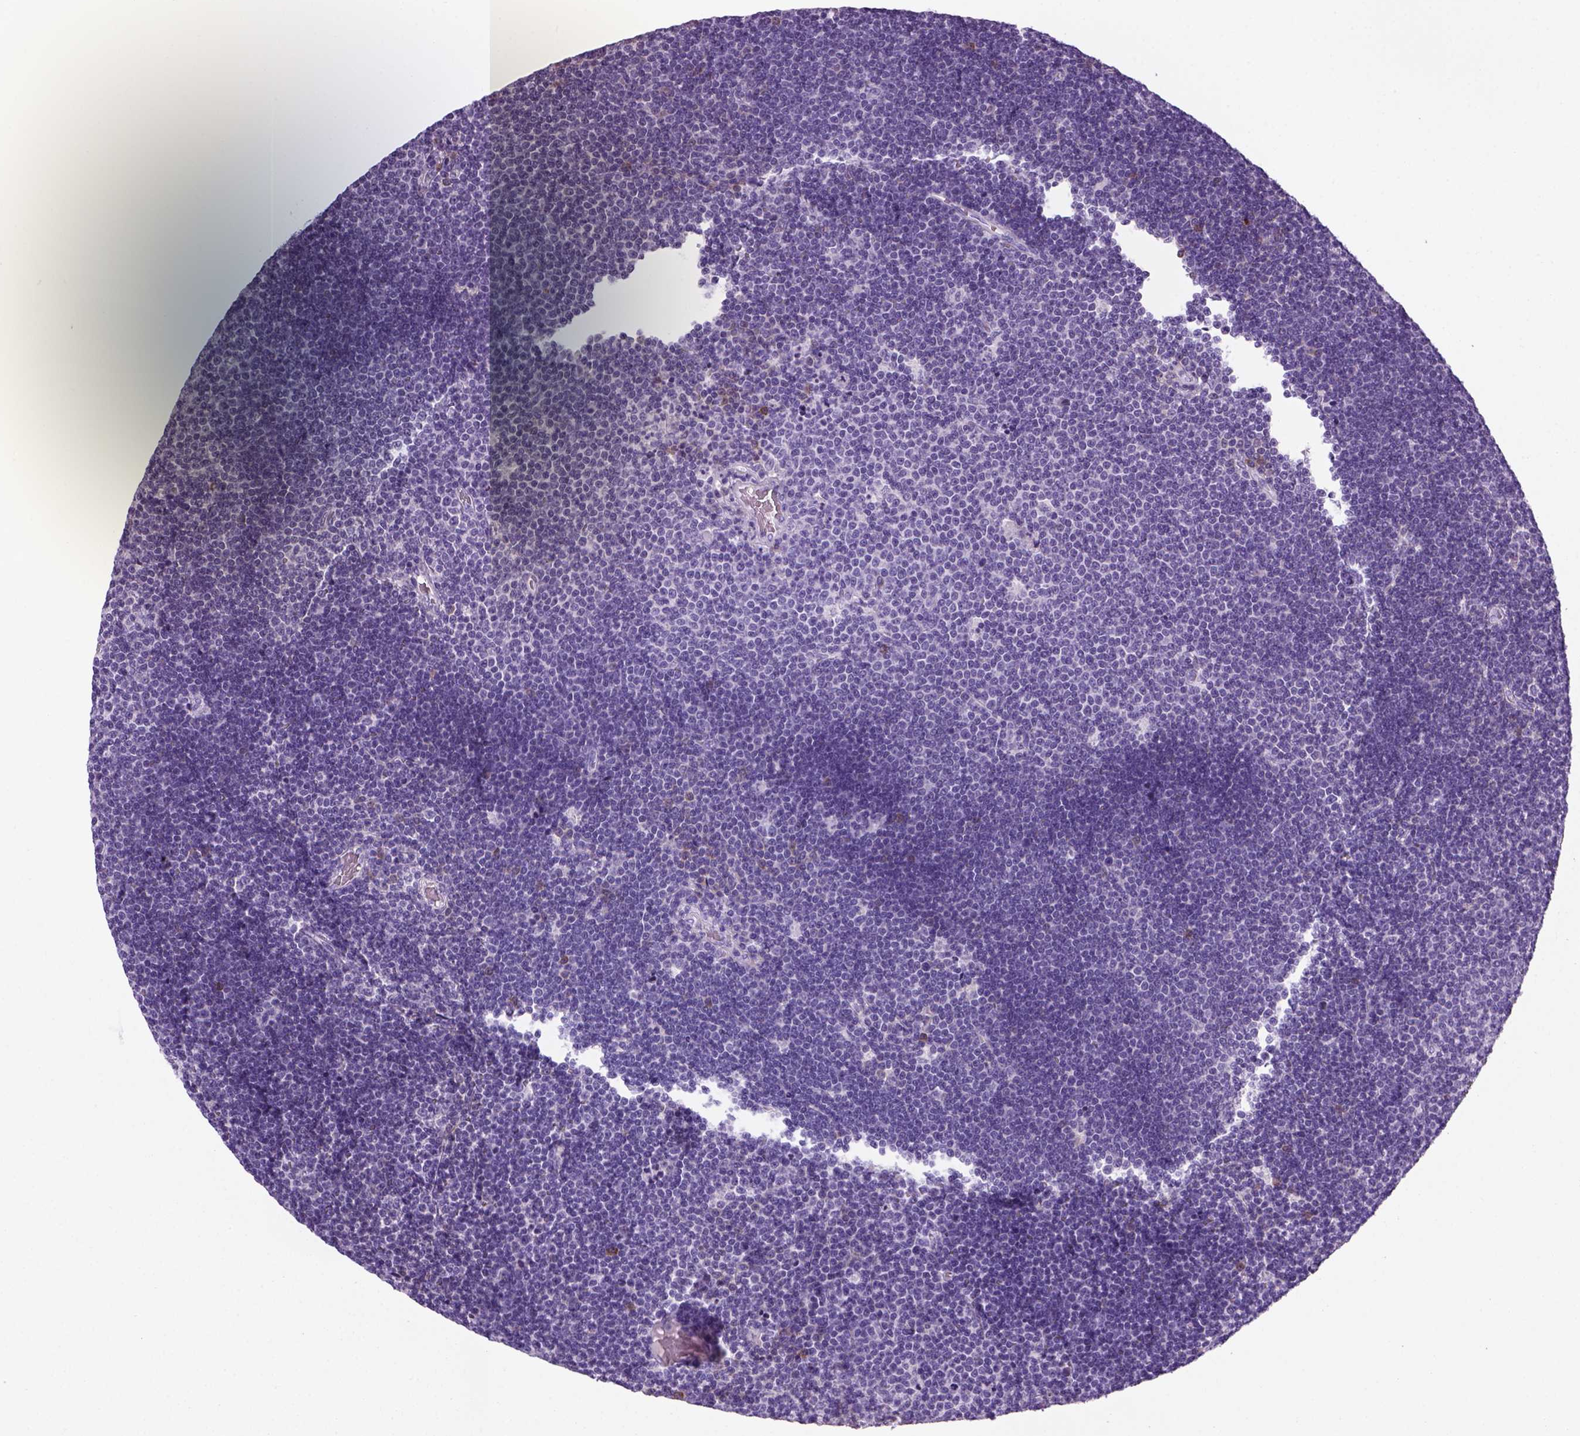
{"staining": {"intensity": "negative", "quantity": "none", "location": "none"}, "tissue": "lymphoma", "cell_type": "Tumor cells", "image_type": "cancer", "snomed": [{"axis": "morphology", "description": "Malignant lymphoma, non-Hodgkin's type, Low grade"}, {"axis": "topography", "description": "Brain"}], "caption": "There is no significant staining in tumor cells of lymphoma.", "gene": "MZB1", "patient": {"sex": "female", "age": 66}}